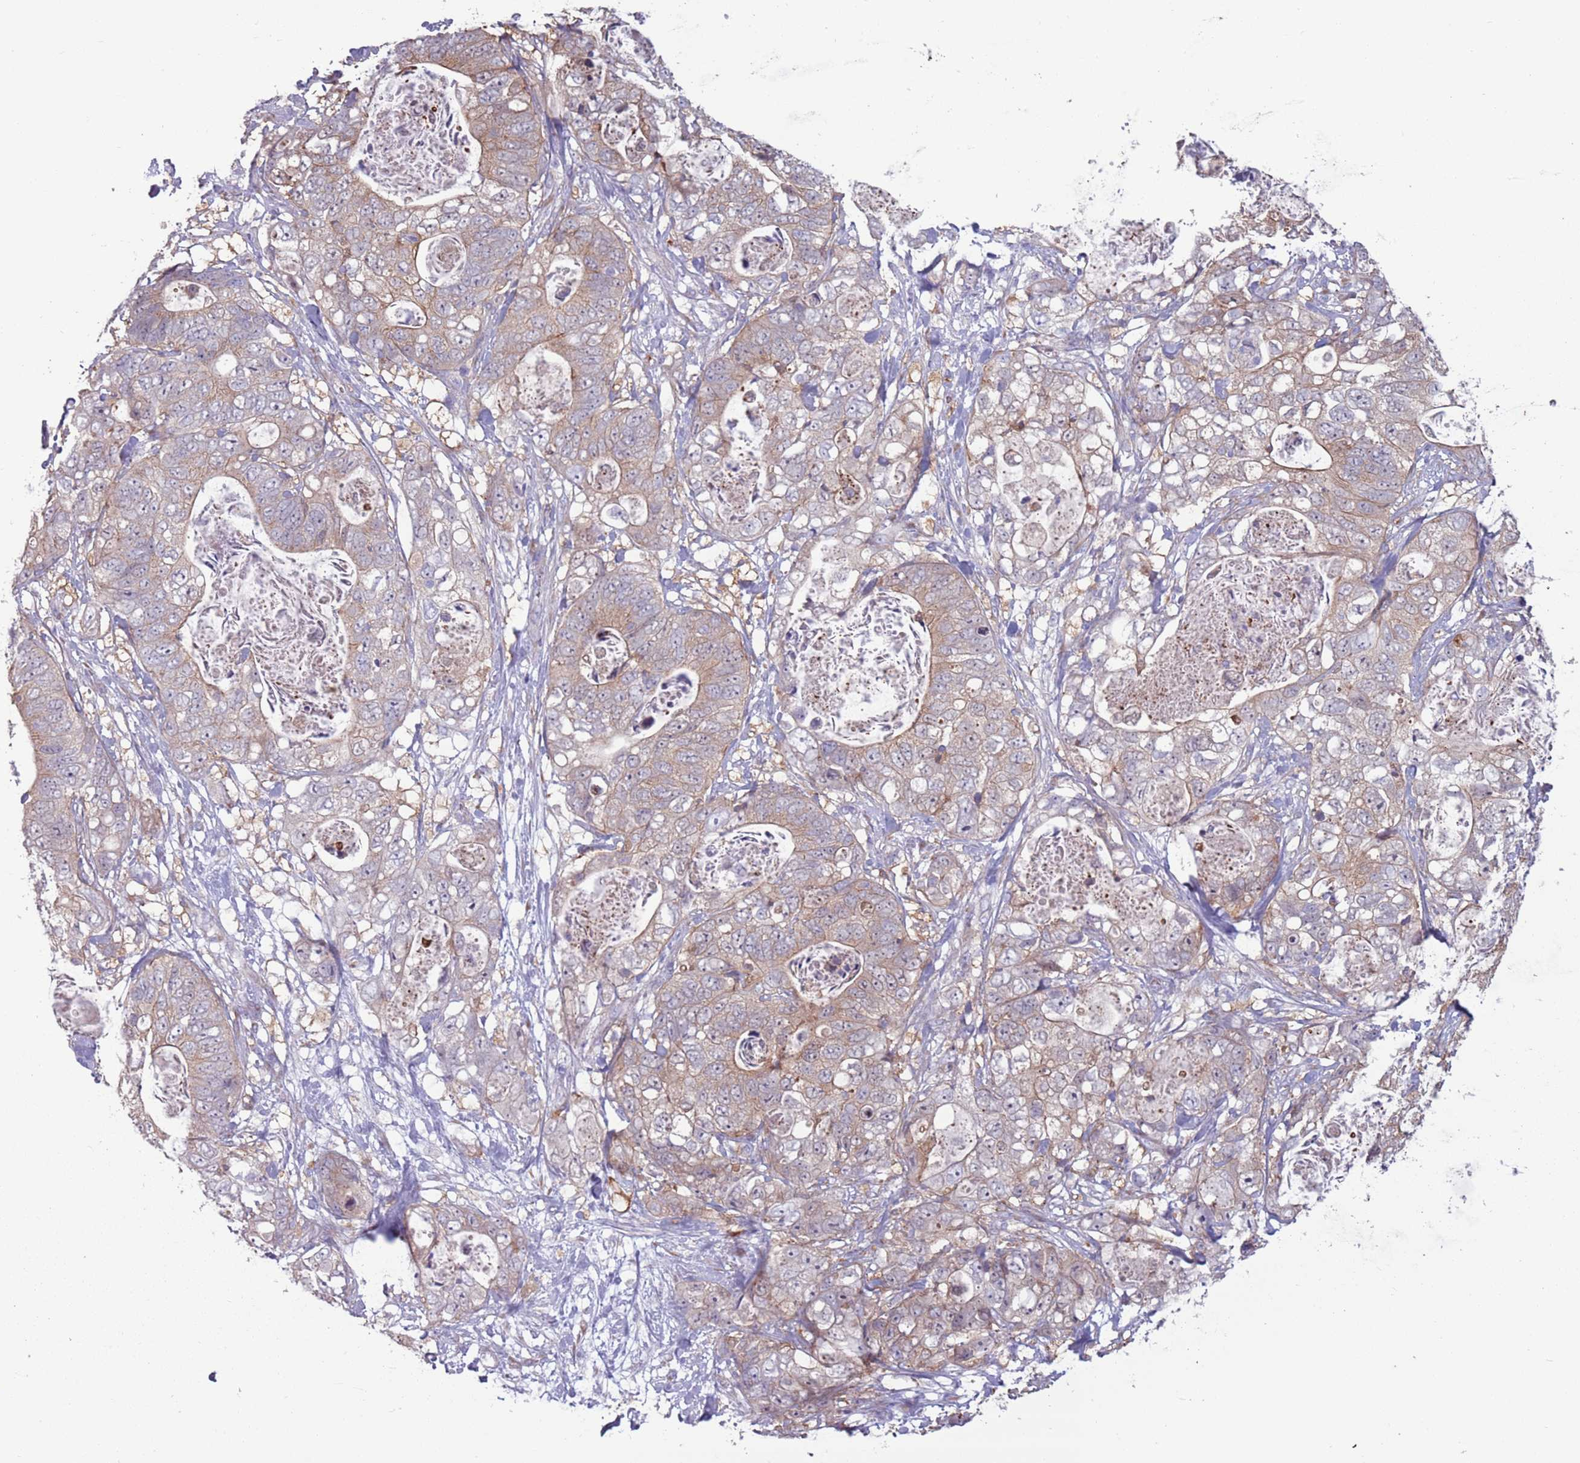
{"staining": {"intensity": "weak", "quantity": "25%-75%", "location": "cytoplasmic/membranous"}, "tissue": "stomach cancer", "cell_type": "Tumor cells", "image_type": "cancer", "snomed": [{"axis": "morphology", "description": "Normal tissue, NOS"}, {"axis": "morphology", "description": "Adenocarcinoma, NOS"}, {"axis": "topography", "description": "Stomach"}], "caption": "This image reveals immunohistochemistry staining of human stomach cancer (adenocarcinoma), with low weak cytoplasmic/membranous positivity in about 25%-75% of tumor cells.", "gene": "CCDC150", "patient": {"sex": "female", "age": 89}}